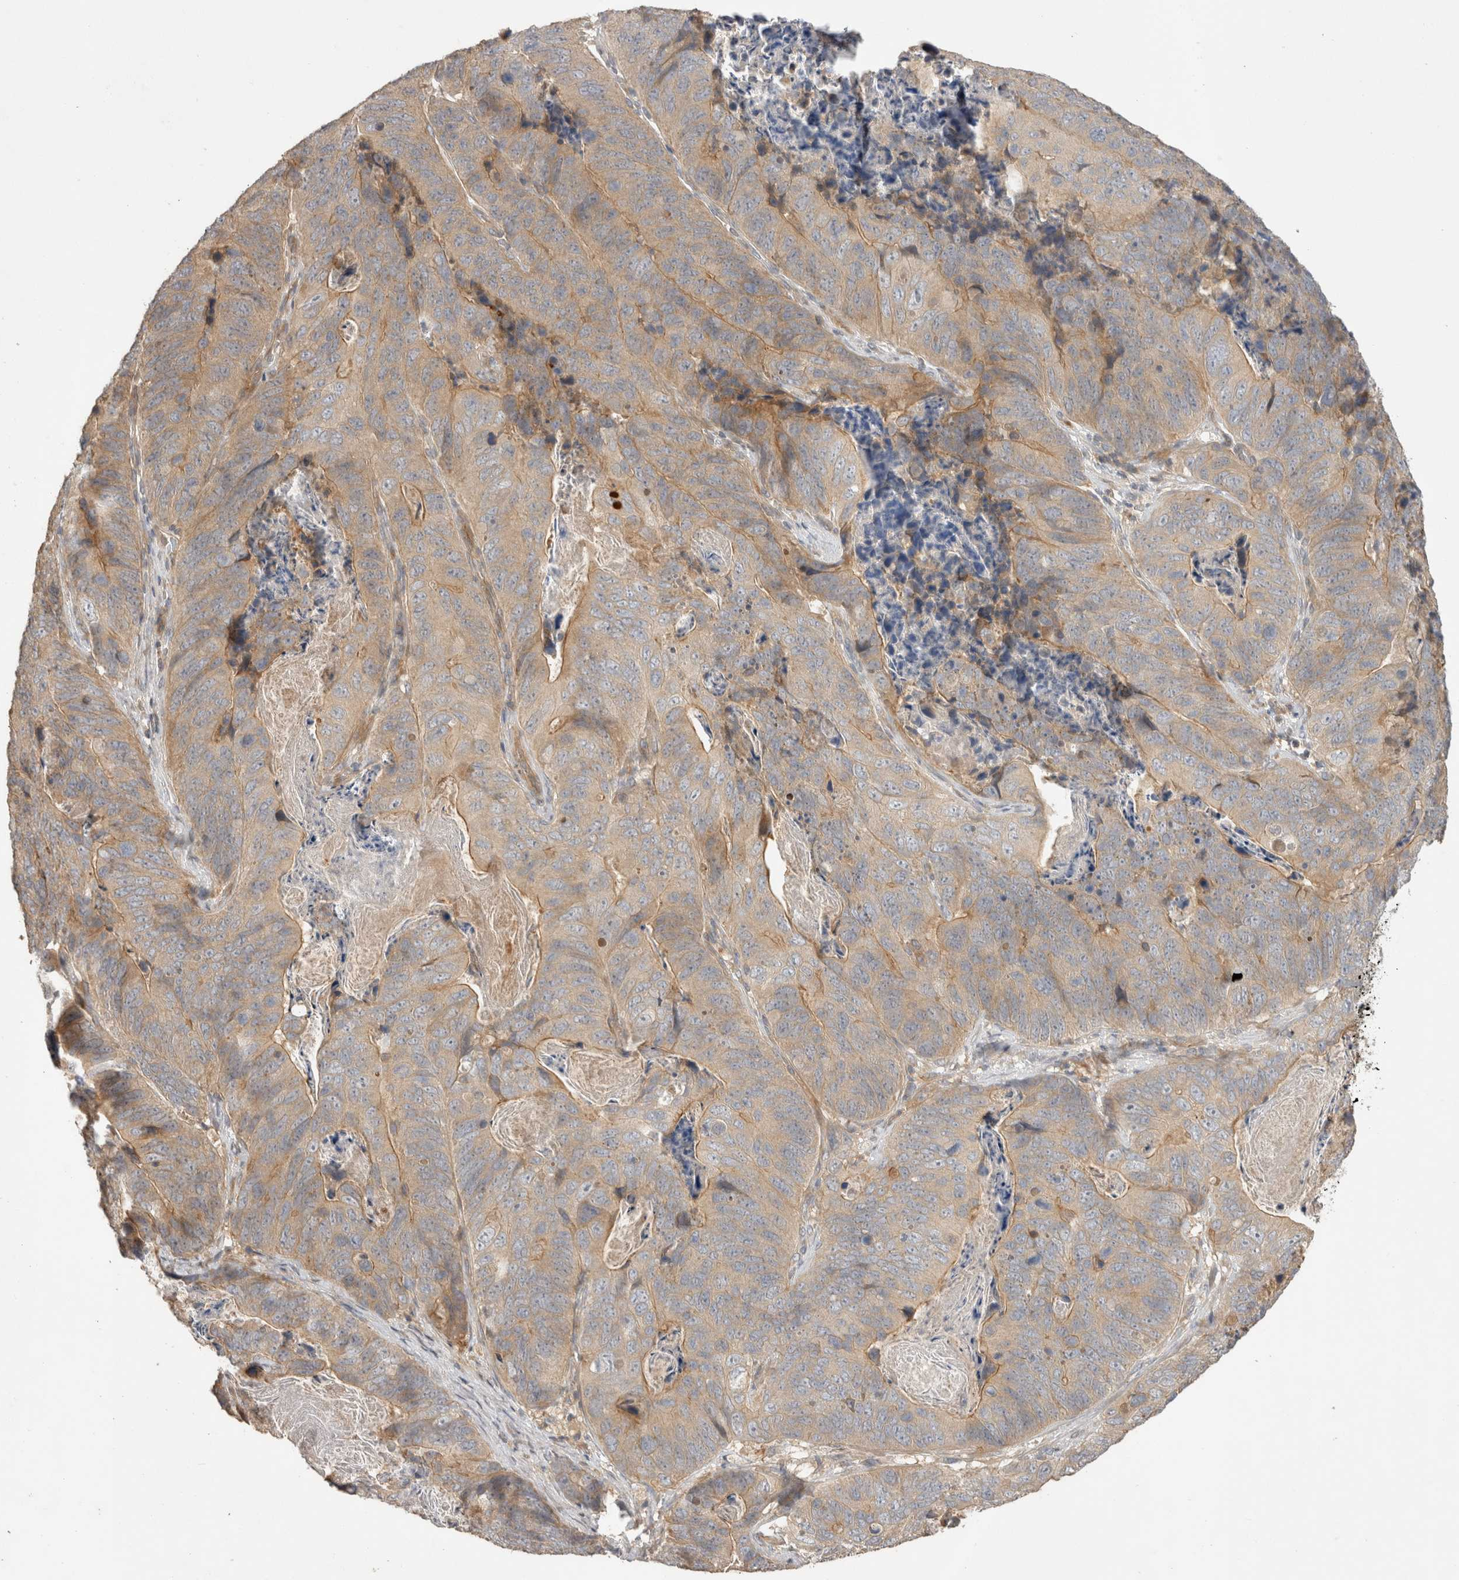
{"staining": {"intensity": "weak", "quantity": "<25%", "location": "cytoplasmic/membranous"}, "tissue": "stomach cancer", "cell_type": "Tumor cells", "image_type": "cancer", "snomed": [{"axis": "morphology", "description": "Normal tissue, NOS"}, {"axis": "morphology", "description": "Adenocarcinoma, NOS"}, {"axis": "topography", "description": "Stomach"}], "caption": "A histopathology image of stomach adenocarcinoma stained for a protein exhibits no brown staining in tumor cells.", "gene": "PPP1R42", "patient": {"sex": "female", "age": 89}}